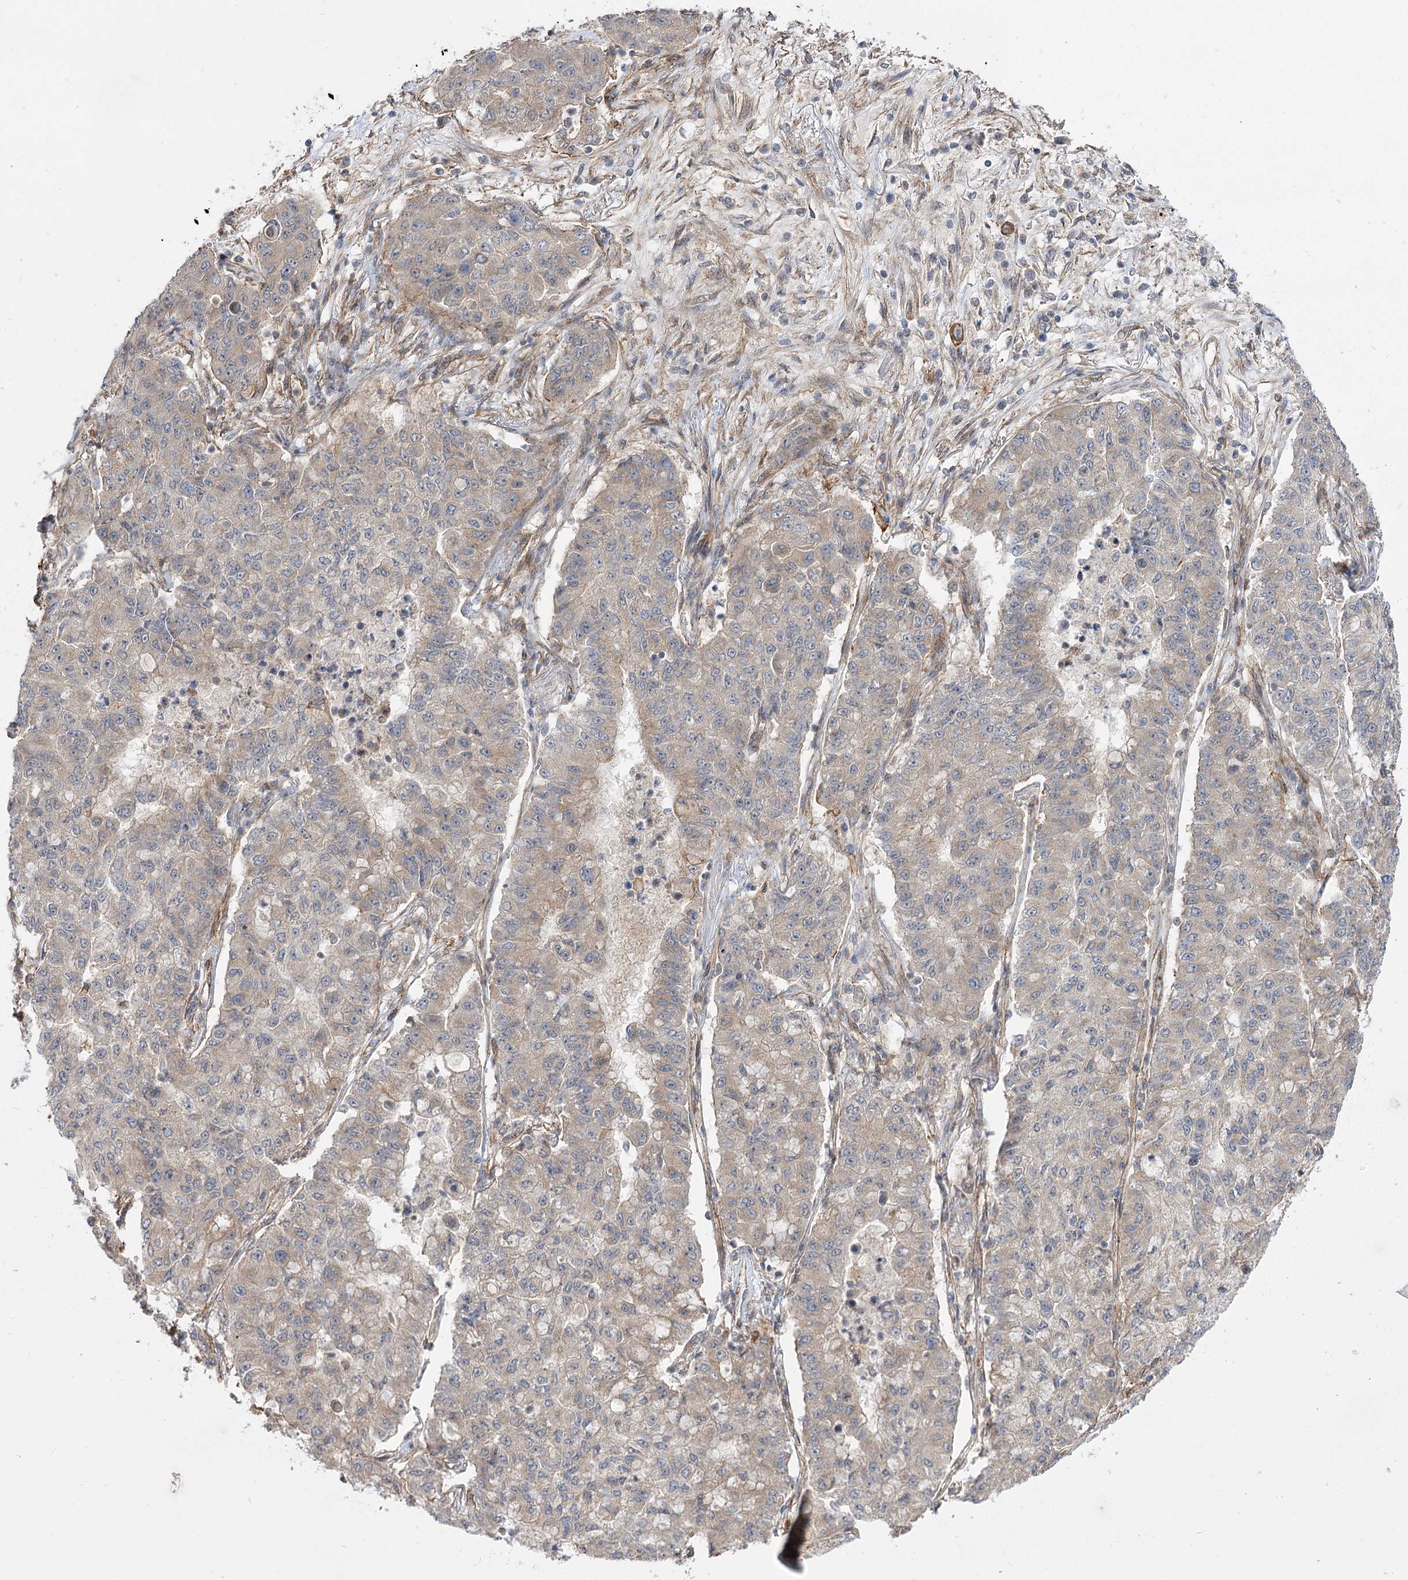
{"staining": {"intensity": "weak", "quantity": "<25%", "location": "cytoplasmic/membranous"}, "tissue": "lung cancer", "cell_type": "Tumor cells", "image_type": "cancer", "snomed": [{"axis": "morphology", "description": "Squamous cell carcinoma, NOS"}, {"axis": "topography", "description": "Lung"}], "caption": "This is a histopathology image of IHC staining of lung cancer (squamous cell carcinoma), which shows no expression in tumor cells. (Immunohistochemistry, brightfield microscopy, high magnification).", "gene": "SH3BP5L", "patient": {"sex": "male", "age": 74}}